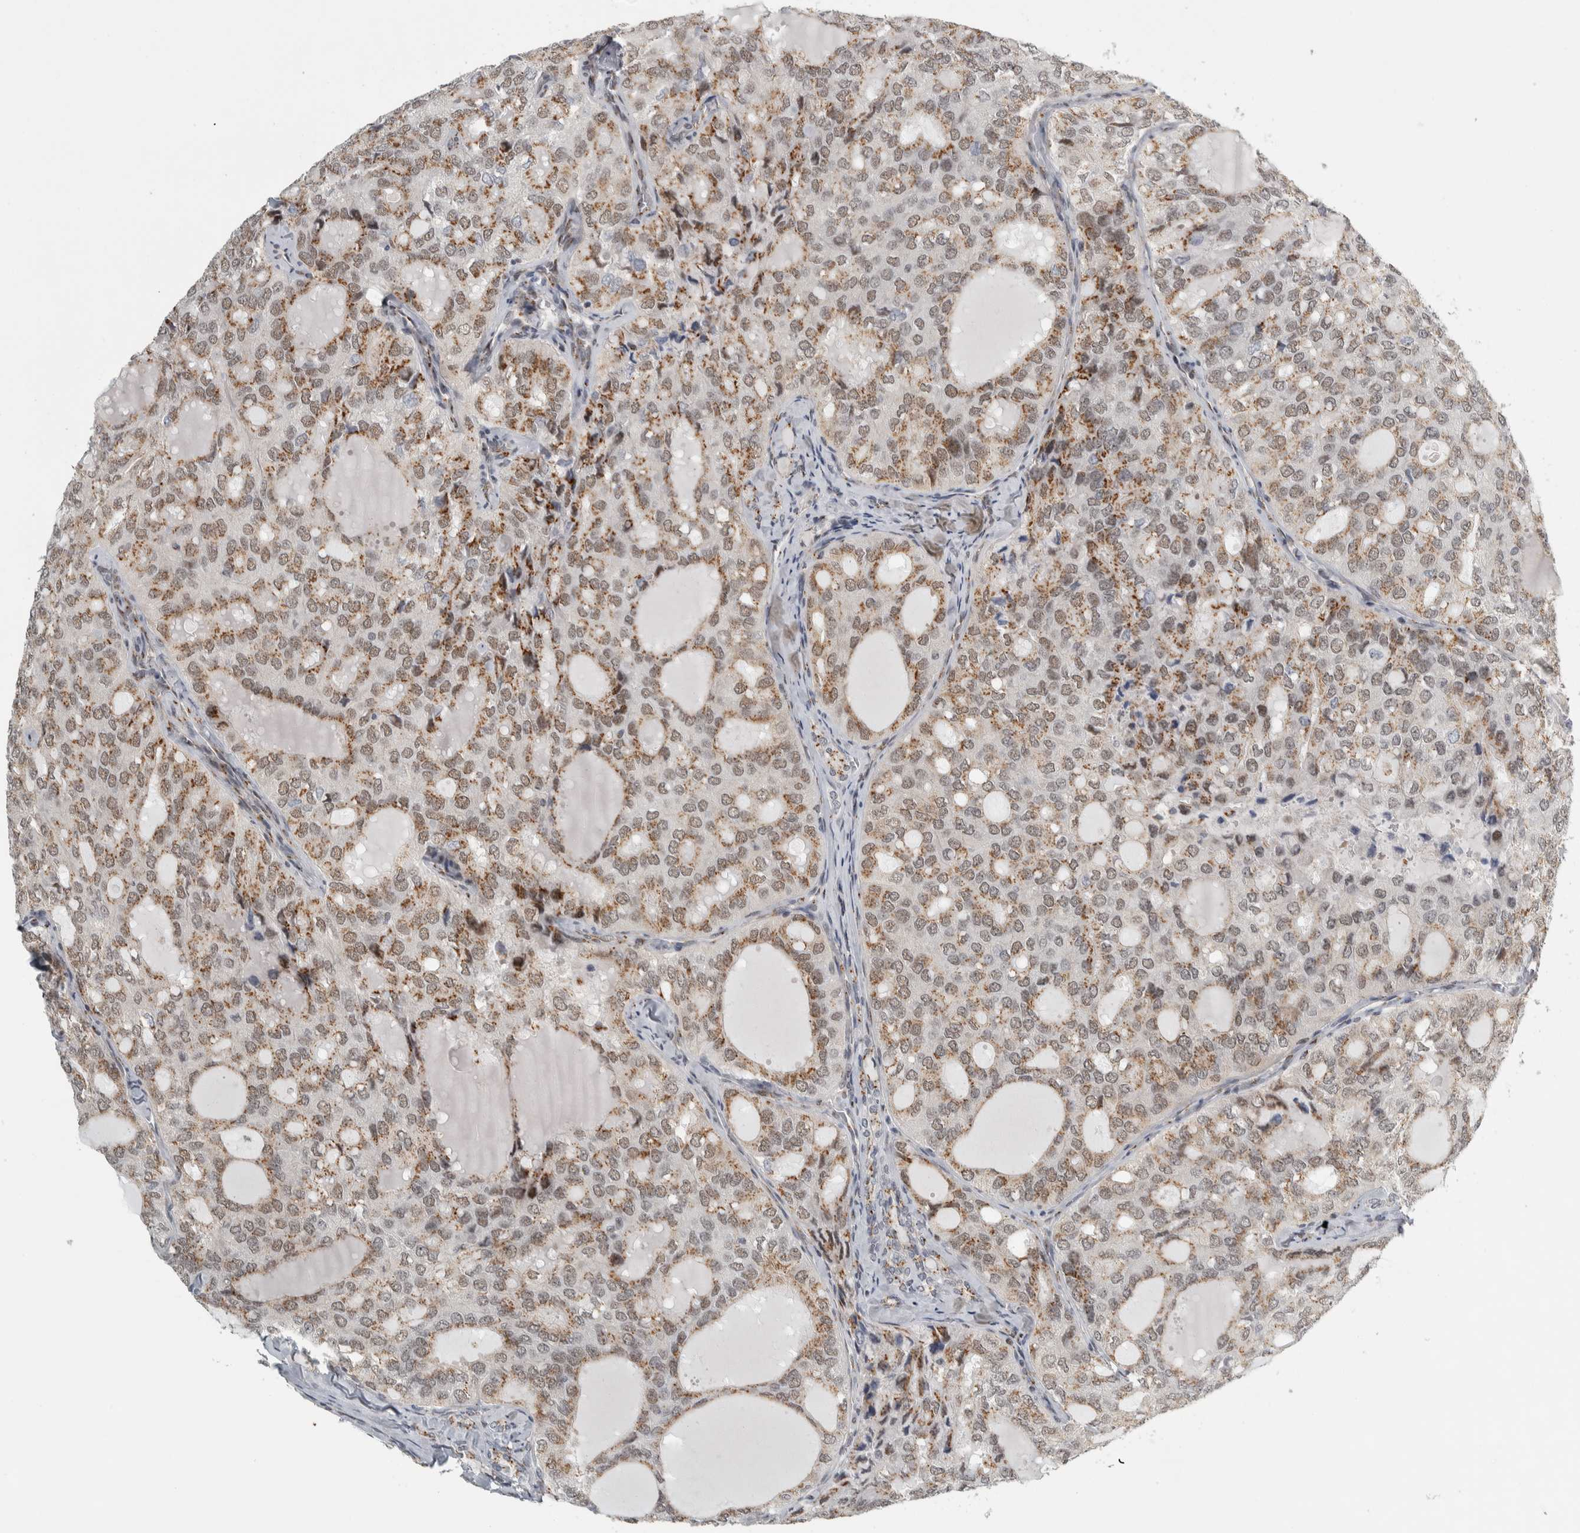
{"staining": {"intensity": "moderate", "quantity": "25%-75%", "location": "cytoplasmic/membranous,nuclear"}, "tissue": "thyroid cancer", "cell_type": "Tumor cells", "image_type": "cancer", "snomed": [{"axis": "morphology", "description": "Follicular adenoma carcinoma, NOS"}, {"axis": "topography", "description": "Thyroid gland"}], "caption": "Immunohistochemical staining of thyroid cancer (follicular adenoma carcinoma) displays medium levels of moderate cytoplasmic/membranous and nuclear staining in about 25%-75% of tumor cells.", "gene": "ZMYND8", "patient": {"sex": "male", "age": 75}}